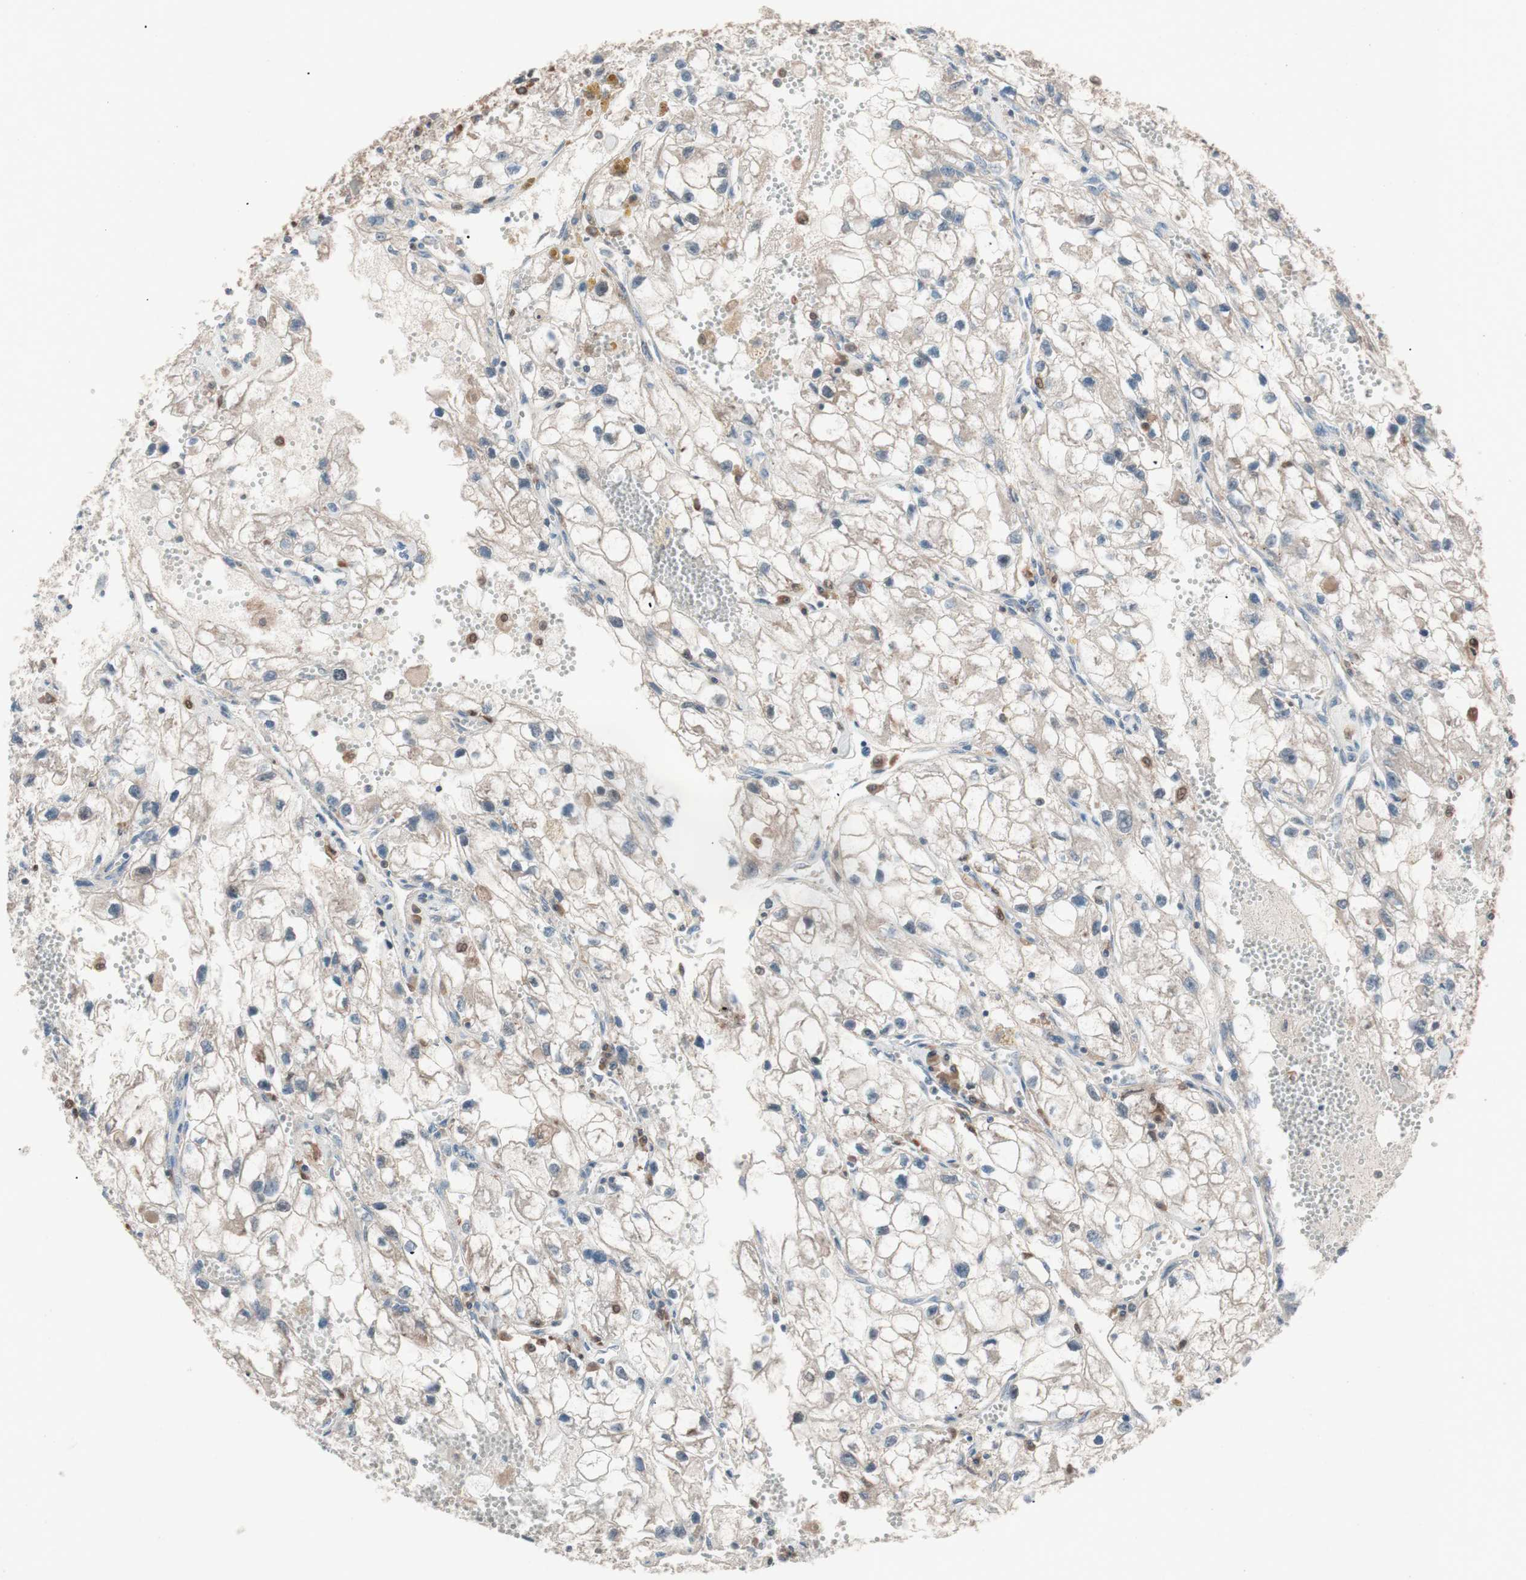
{"staining": {"intensity": "weak", "quantity": ">75%", "location": "cytoplasmic/membranous"}, "tissue": "renal cancer", "cell_type": "Tumor cells", "image_type": "cancer", "snomed": [{"axis": "morphology", "description": "Adenocarcinoma, NOS"}, {"axis": "topography", "description": "Kidney"}], "caption": "This image shows immunohistochemistry staining of human renal cancer, with low weak cytoplasmic/membranous staining in approximately >75% of tumor cells.", "gene": "FAAH", "patient": {"sex": "female", "age": 70}}